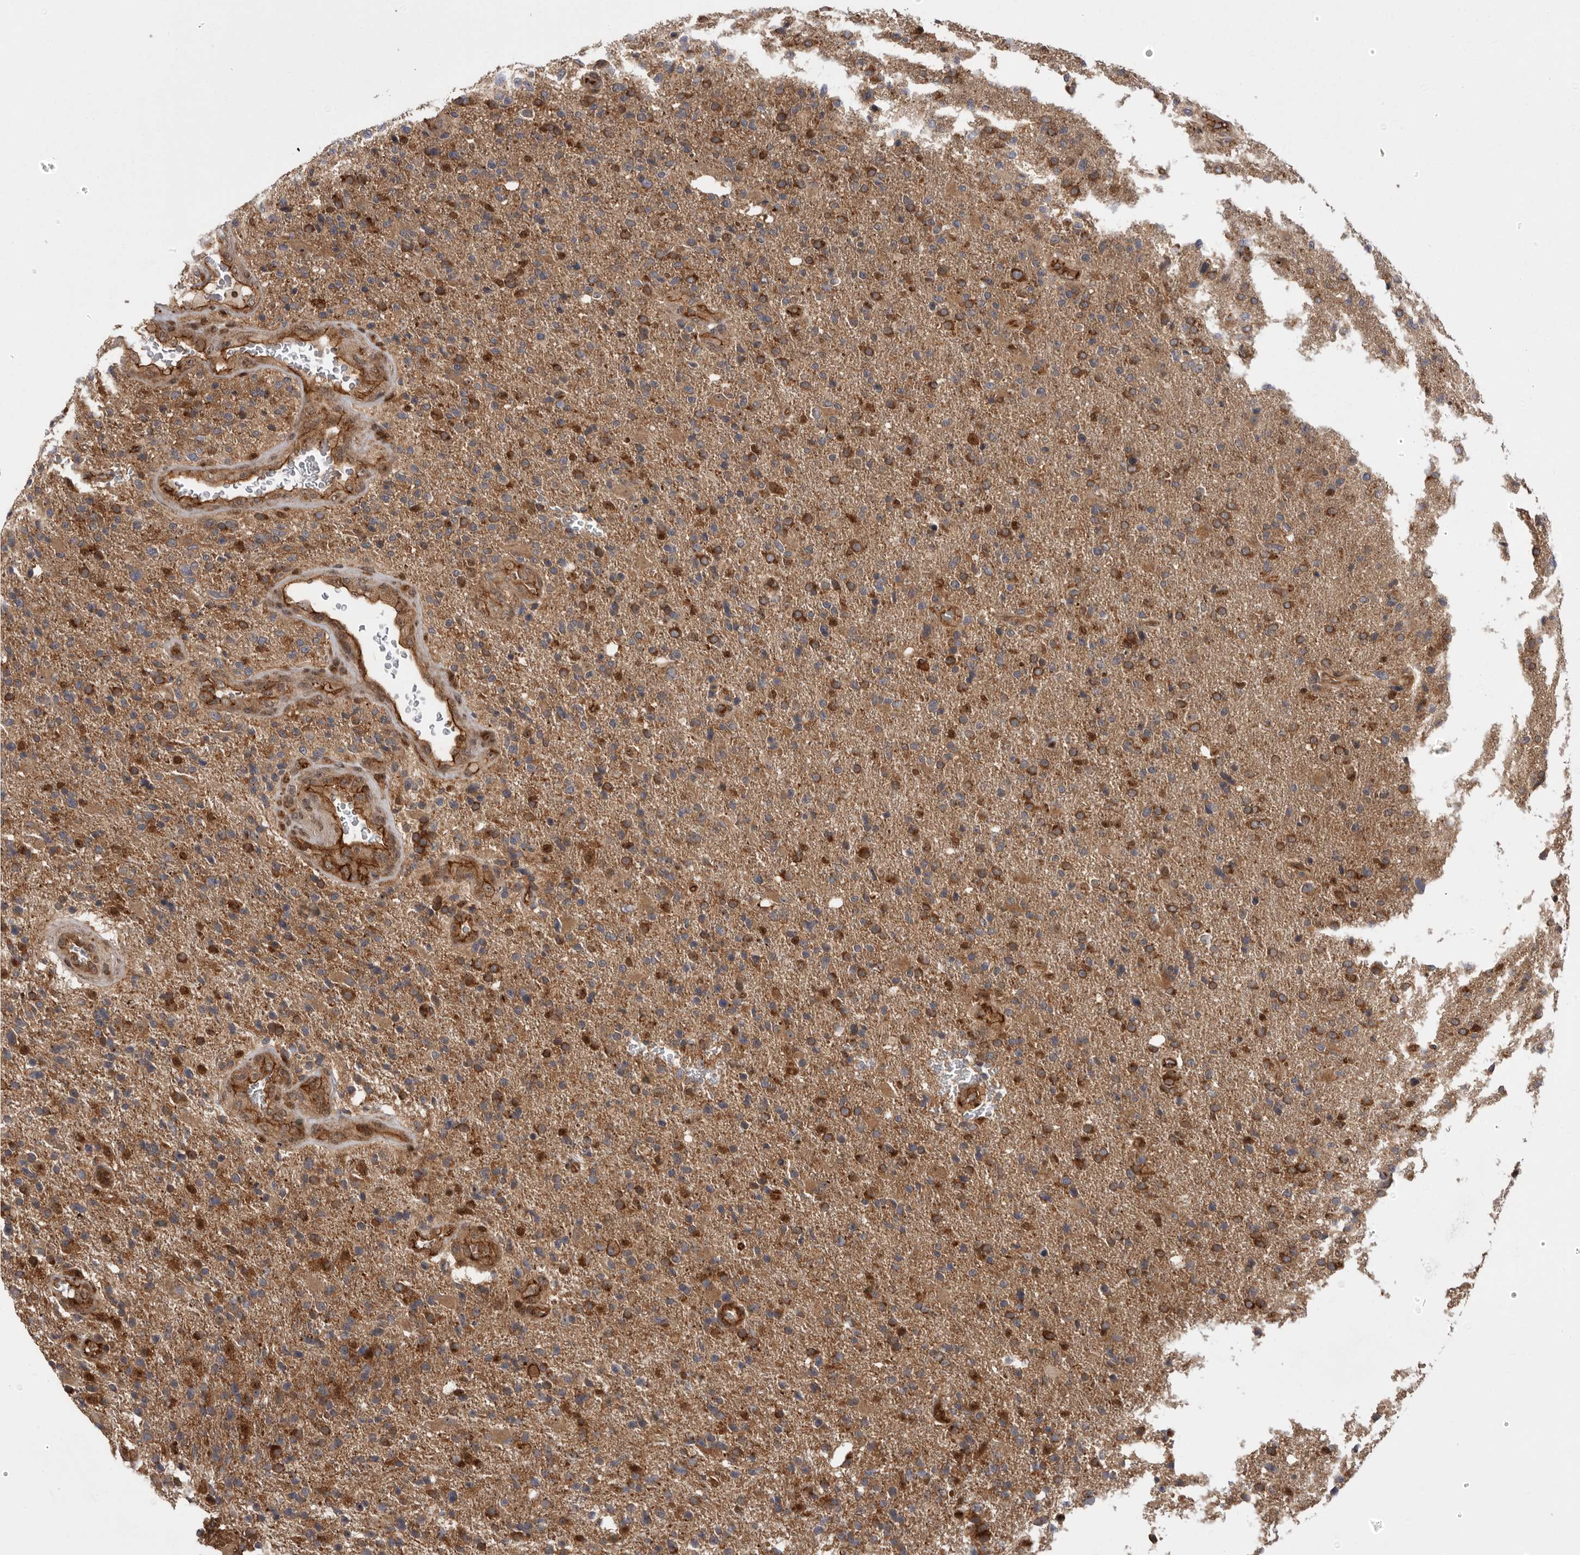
{"staining": {"intensity": "strong", "quantity": "25%-75%", "location": "cytoplasmic/membranous"}, "tissue": "glioma", "cell_type": "Tumor cells", "image_type": "cancer", "snomed": [{"axis": "morphology", "description": "Glioma, malignant, High grade"}, {"axis": "topography", "description": "Brain"}], "caption": "An image showing strong cytoplasmic/membranous staining in about 25%-75% of tumor cells in malignant glioma (high-grade), as visualized by brown immunohistochemical staining.", "gene": "DHDDS", "patient": {"sex": "male", "age": 72}}